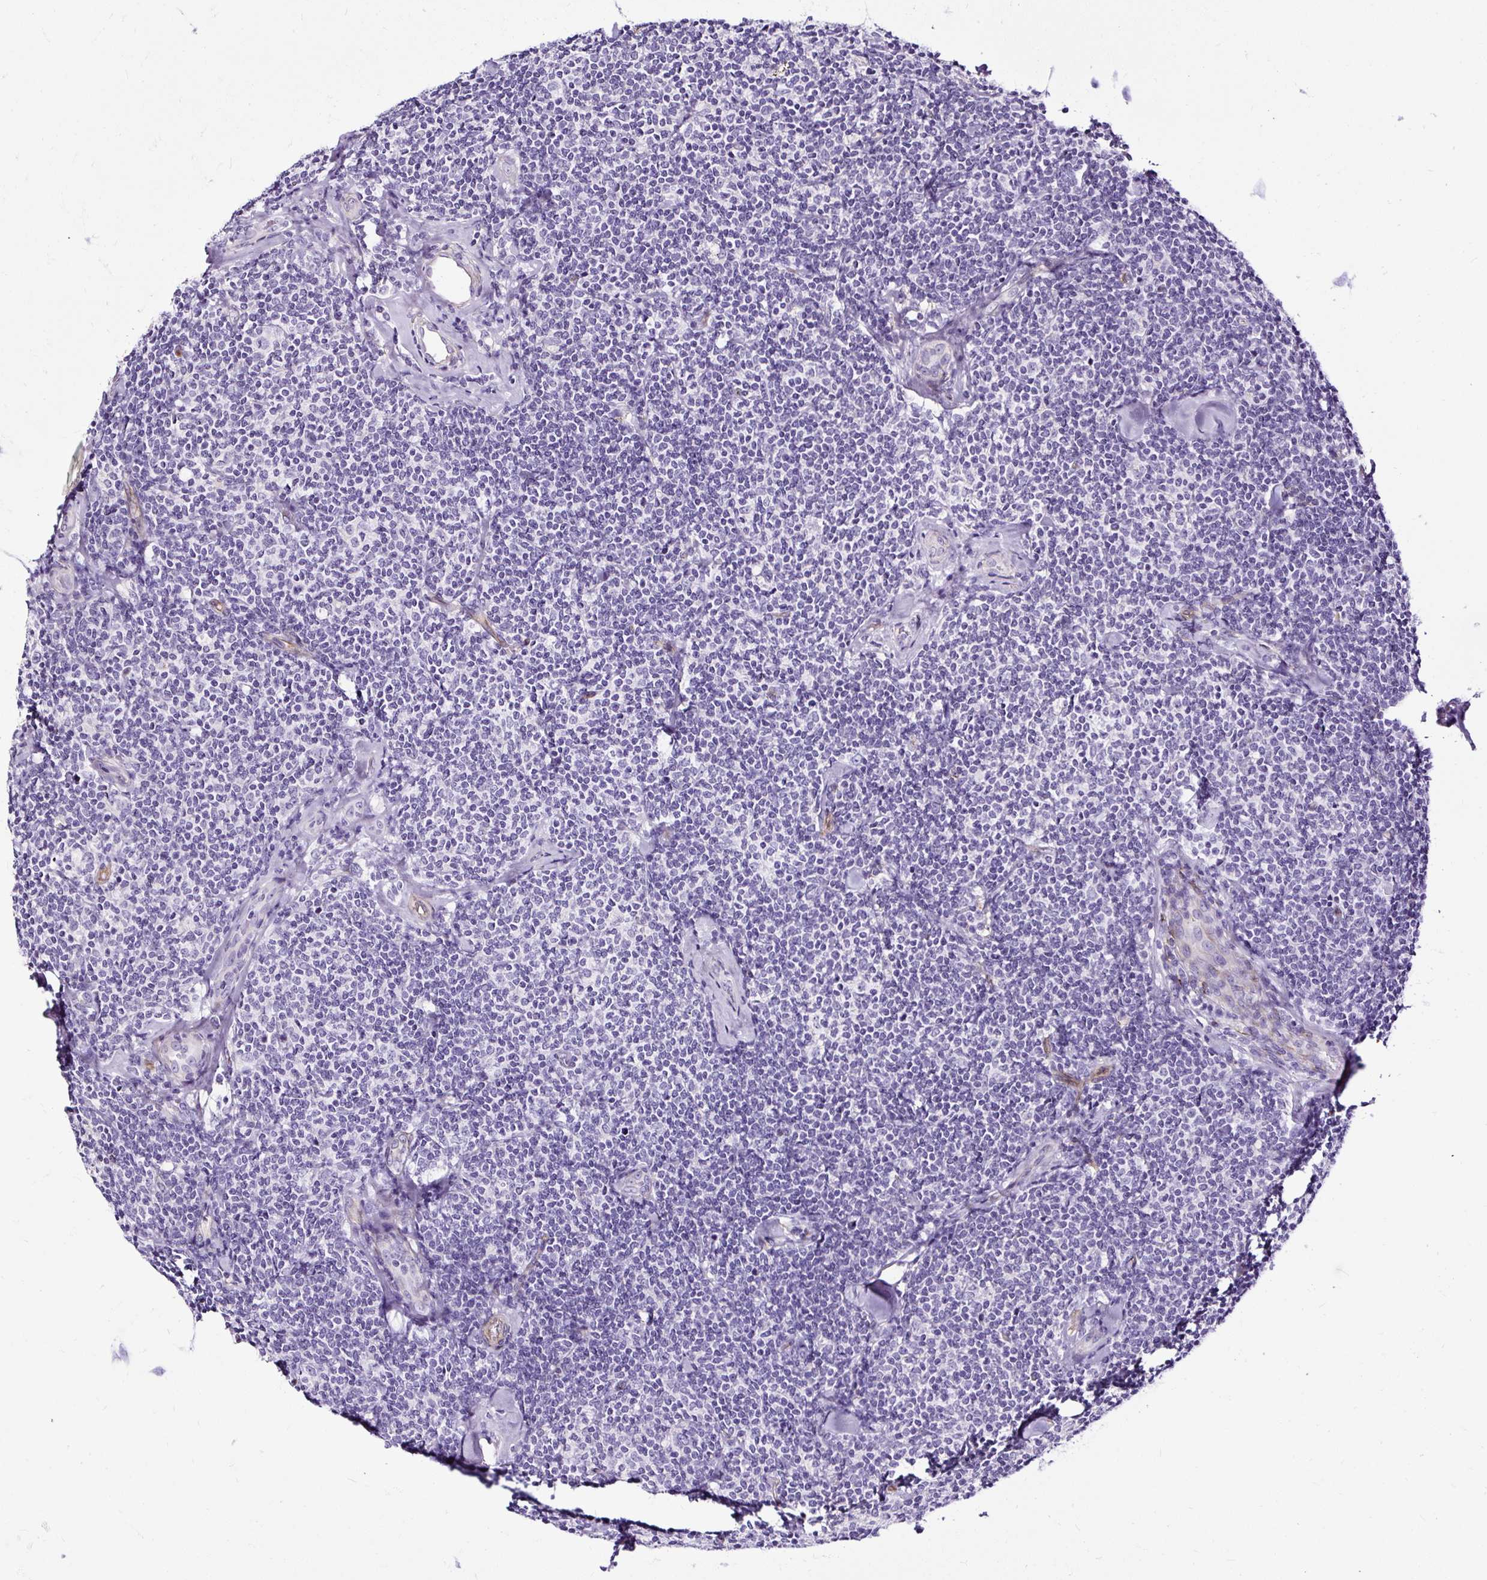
{"staining": {"intensity": "negative", "quantity": "none", "location": "none"}, "tissue": "lymphoma", "cell_type": "Tumor cells", "image_type": "cancer", "snomed": [{"axis": "morphology", "description": "Malignant lymphoma, non-Hodgkin's type, Low grade"}, {"axis": "topography", "description": "Lymph node"}], "caption": "Malignant lymphoma, non-Hodgkin's type (low-grade) was stained to show a protein in brown. There is no significant staining in tumor cells.", "gene": "SLC7A8", "patient": {"sex": "female", "age": 56}}